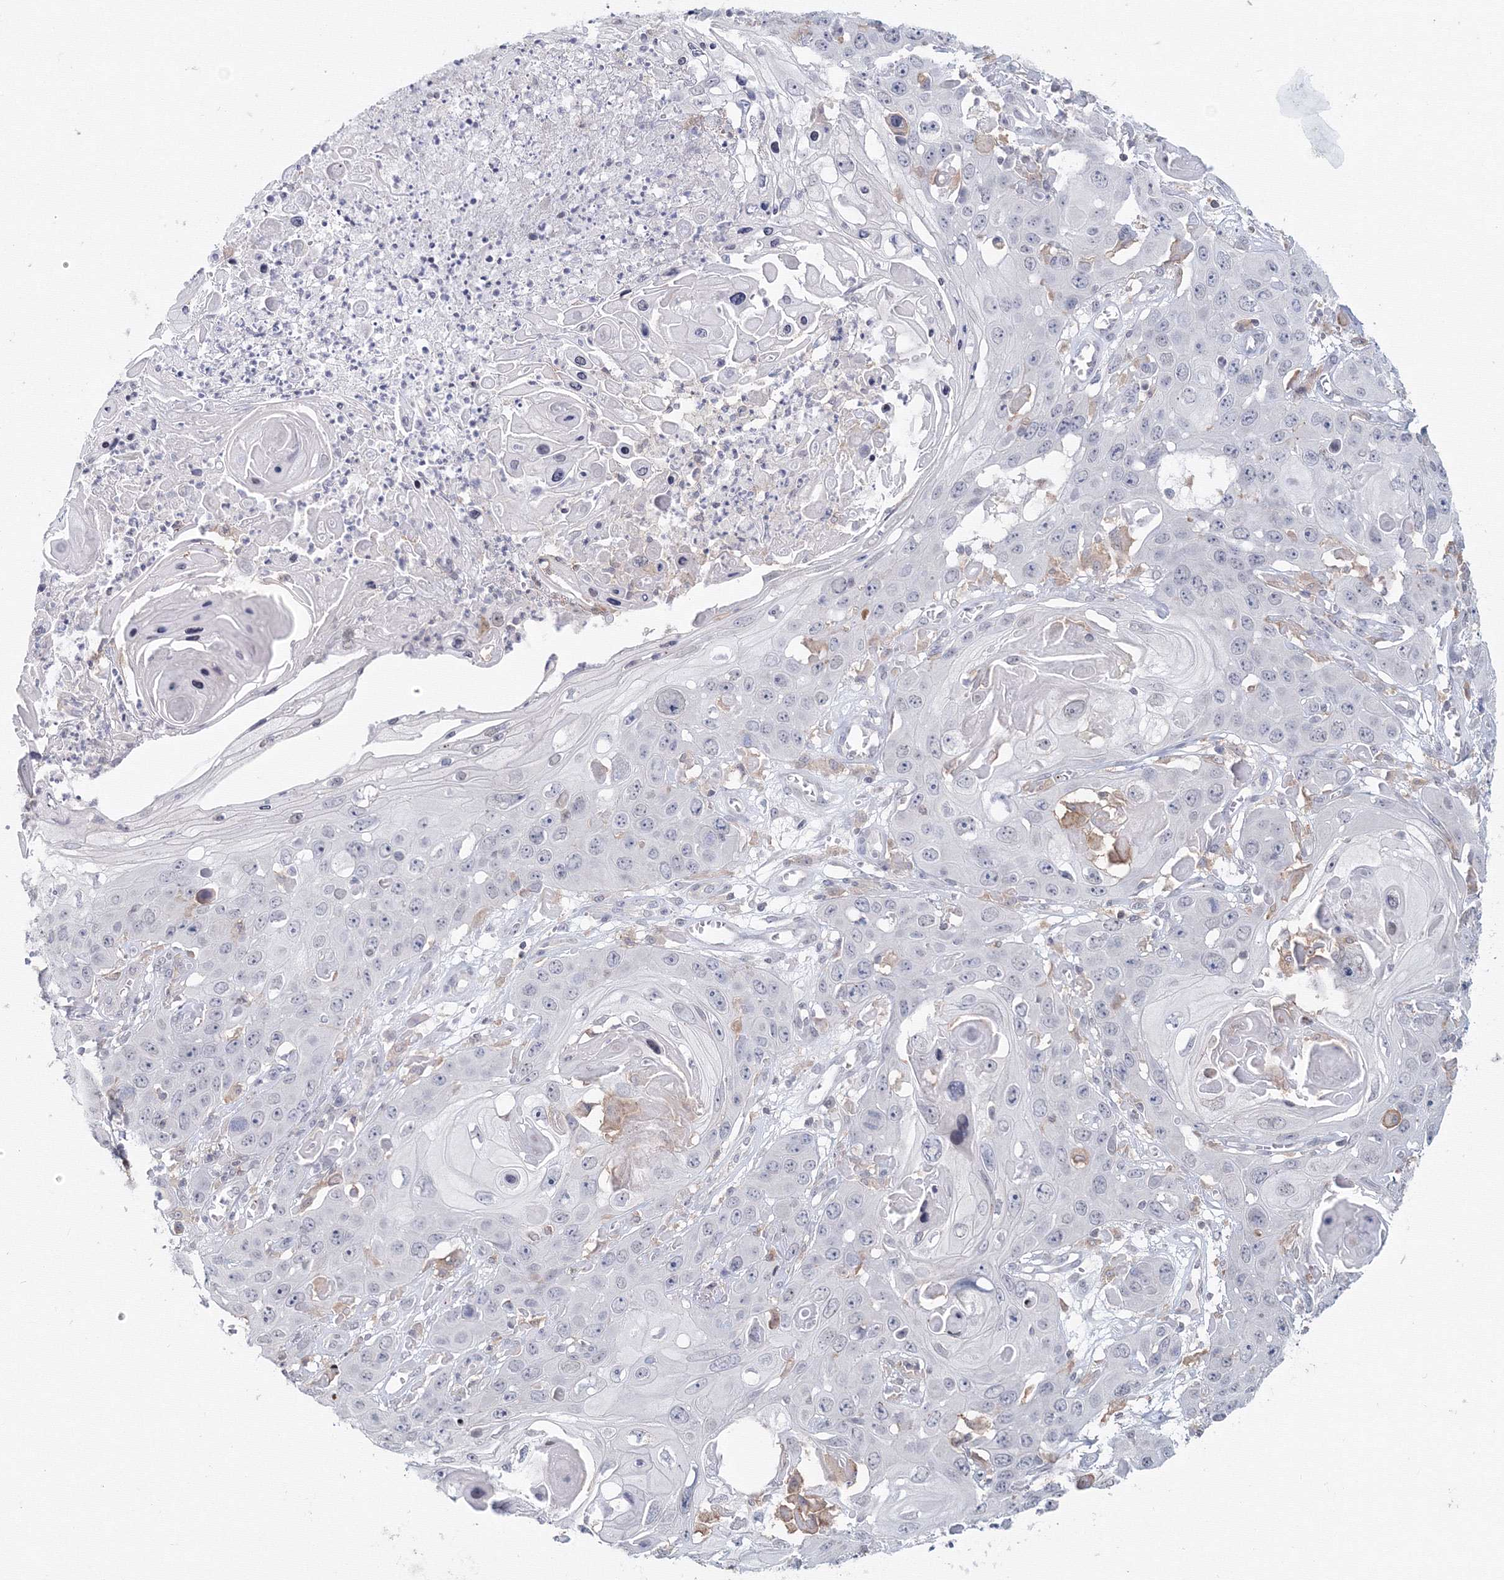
{"staining": {"intensity": "negative", "quantity": "none", "location": "none"}, "tissue": "skin cancer", "cell_type": "Tumor cells", "image_type": "cancer", "snomed": [{"axis": "morphology", "description": "Squamous cell carcinoma, NOS"}, {"axis": "topography", "description": "Skin"}], "caption": "IHC of skin cancer displays no staining in tumor cells. Brightfield microscopy of immunohistochemistry stained with DAB (brown) and hematoxylin (blue), captured at high magnification.", "gene": "SLC7A7", "patient": {"sex": "male", "age": 55}}